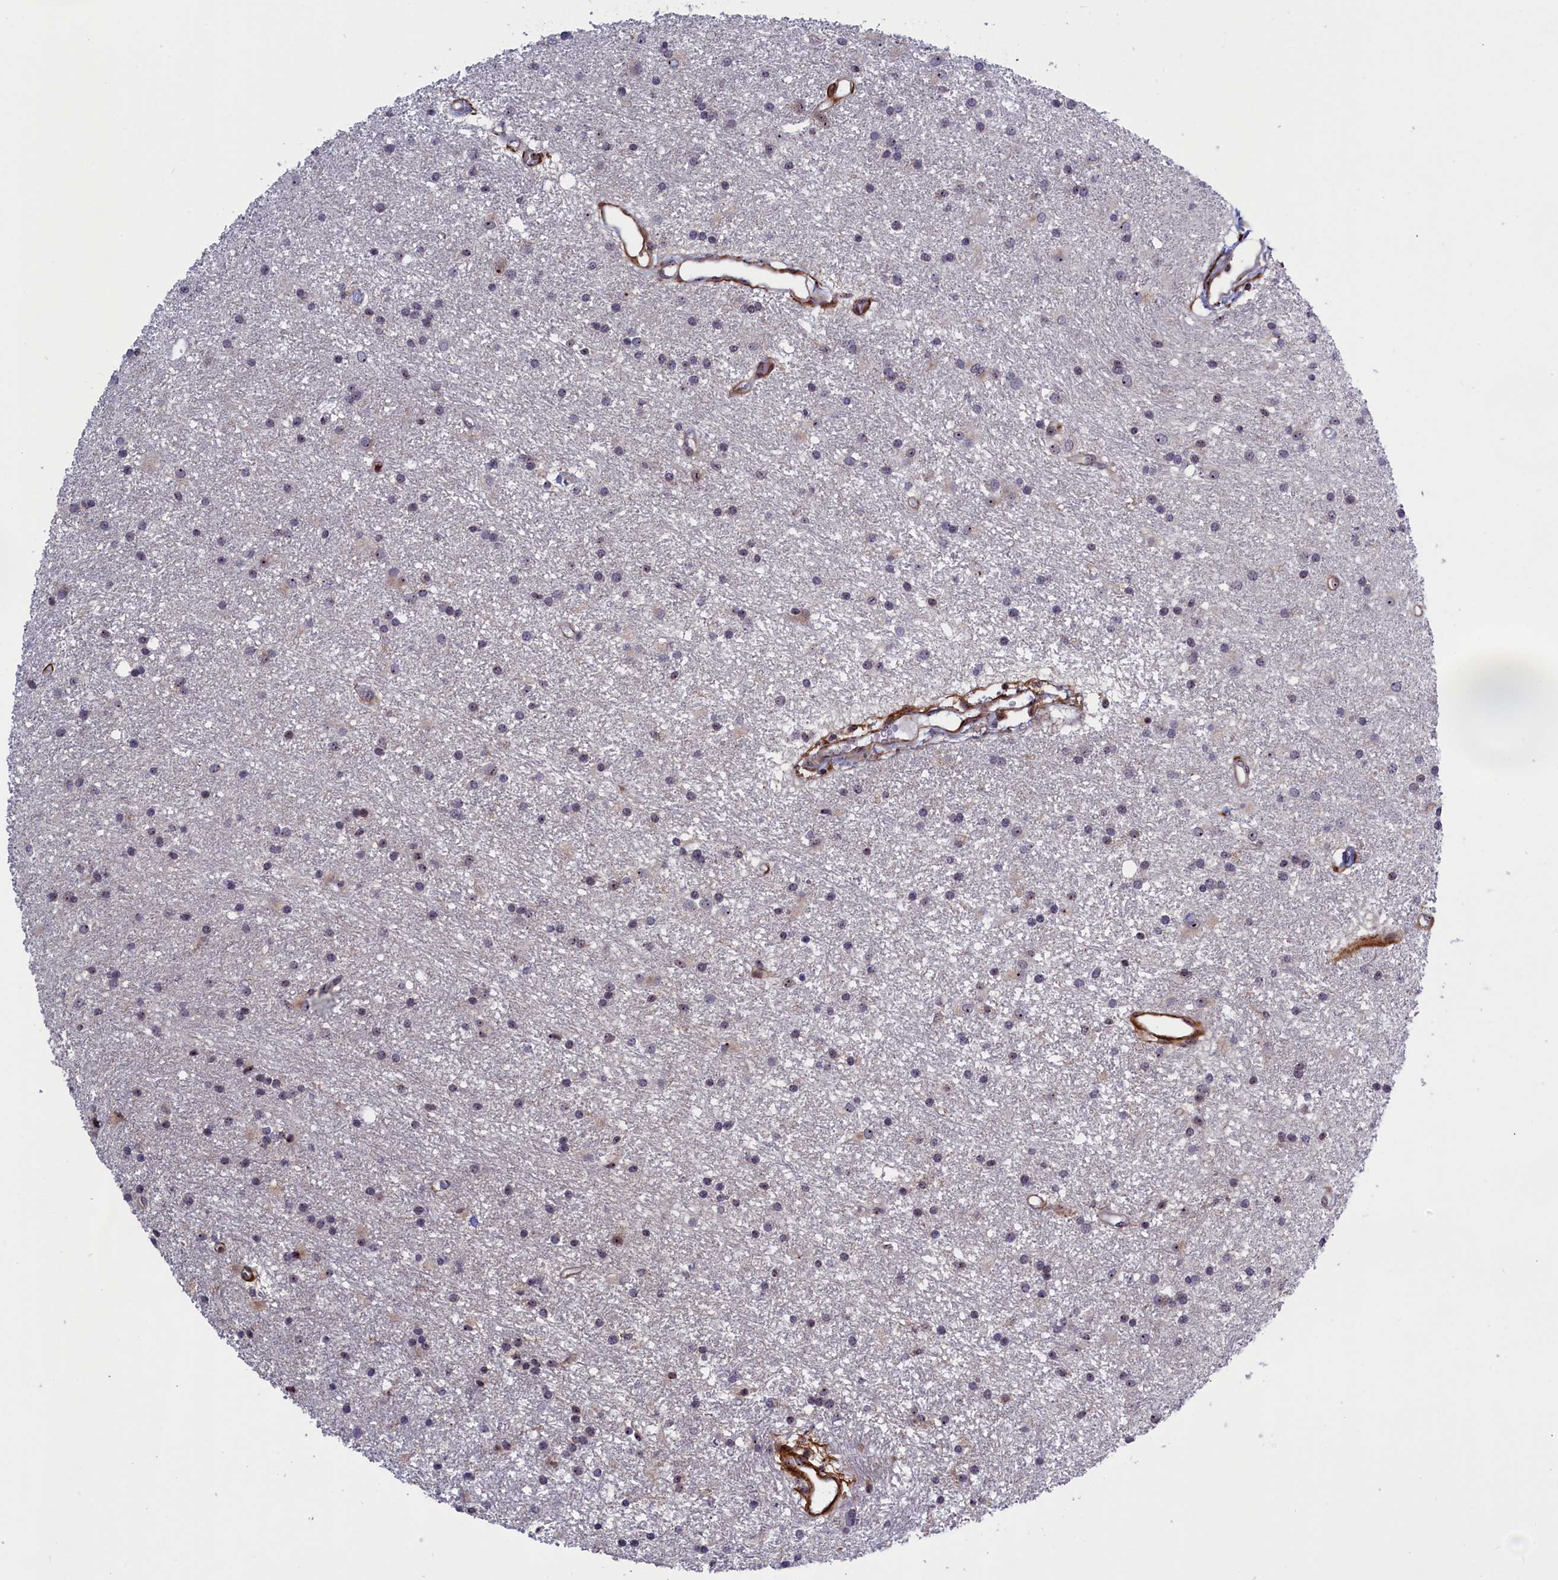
{"staining": {"intensity": "weak", "quantity": "<25%", "location": "nuclear"}, "tissue": "glioma", "cell_type": "Tumor cells", "image_type": "cancer", "snomed": [{"axis": "morphology", "description": "Glioma, malignant, High grade"}, {"axis": "topography", "description": "Brain"}], "caption": "Immunohistochemical staining of human glioma exhibits no significant staining in tumor cells.", "gene": "PPAN", "patient": {"sex": "male", "age": 77}}